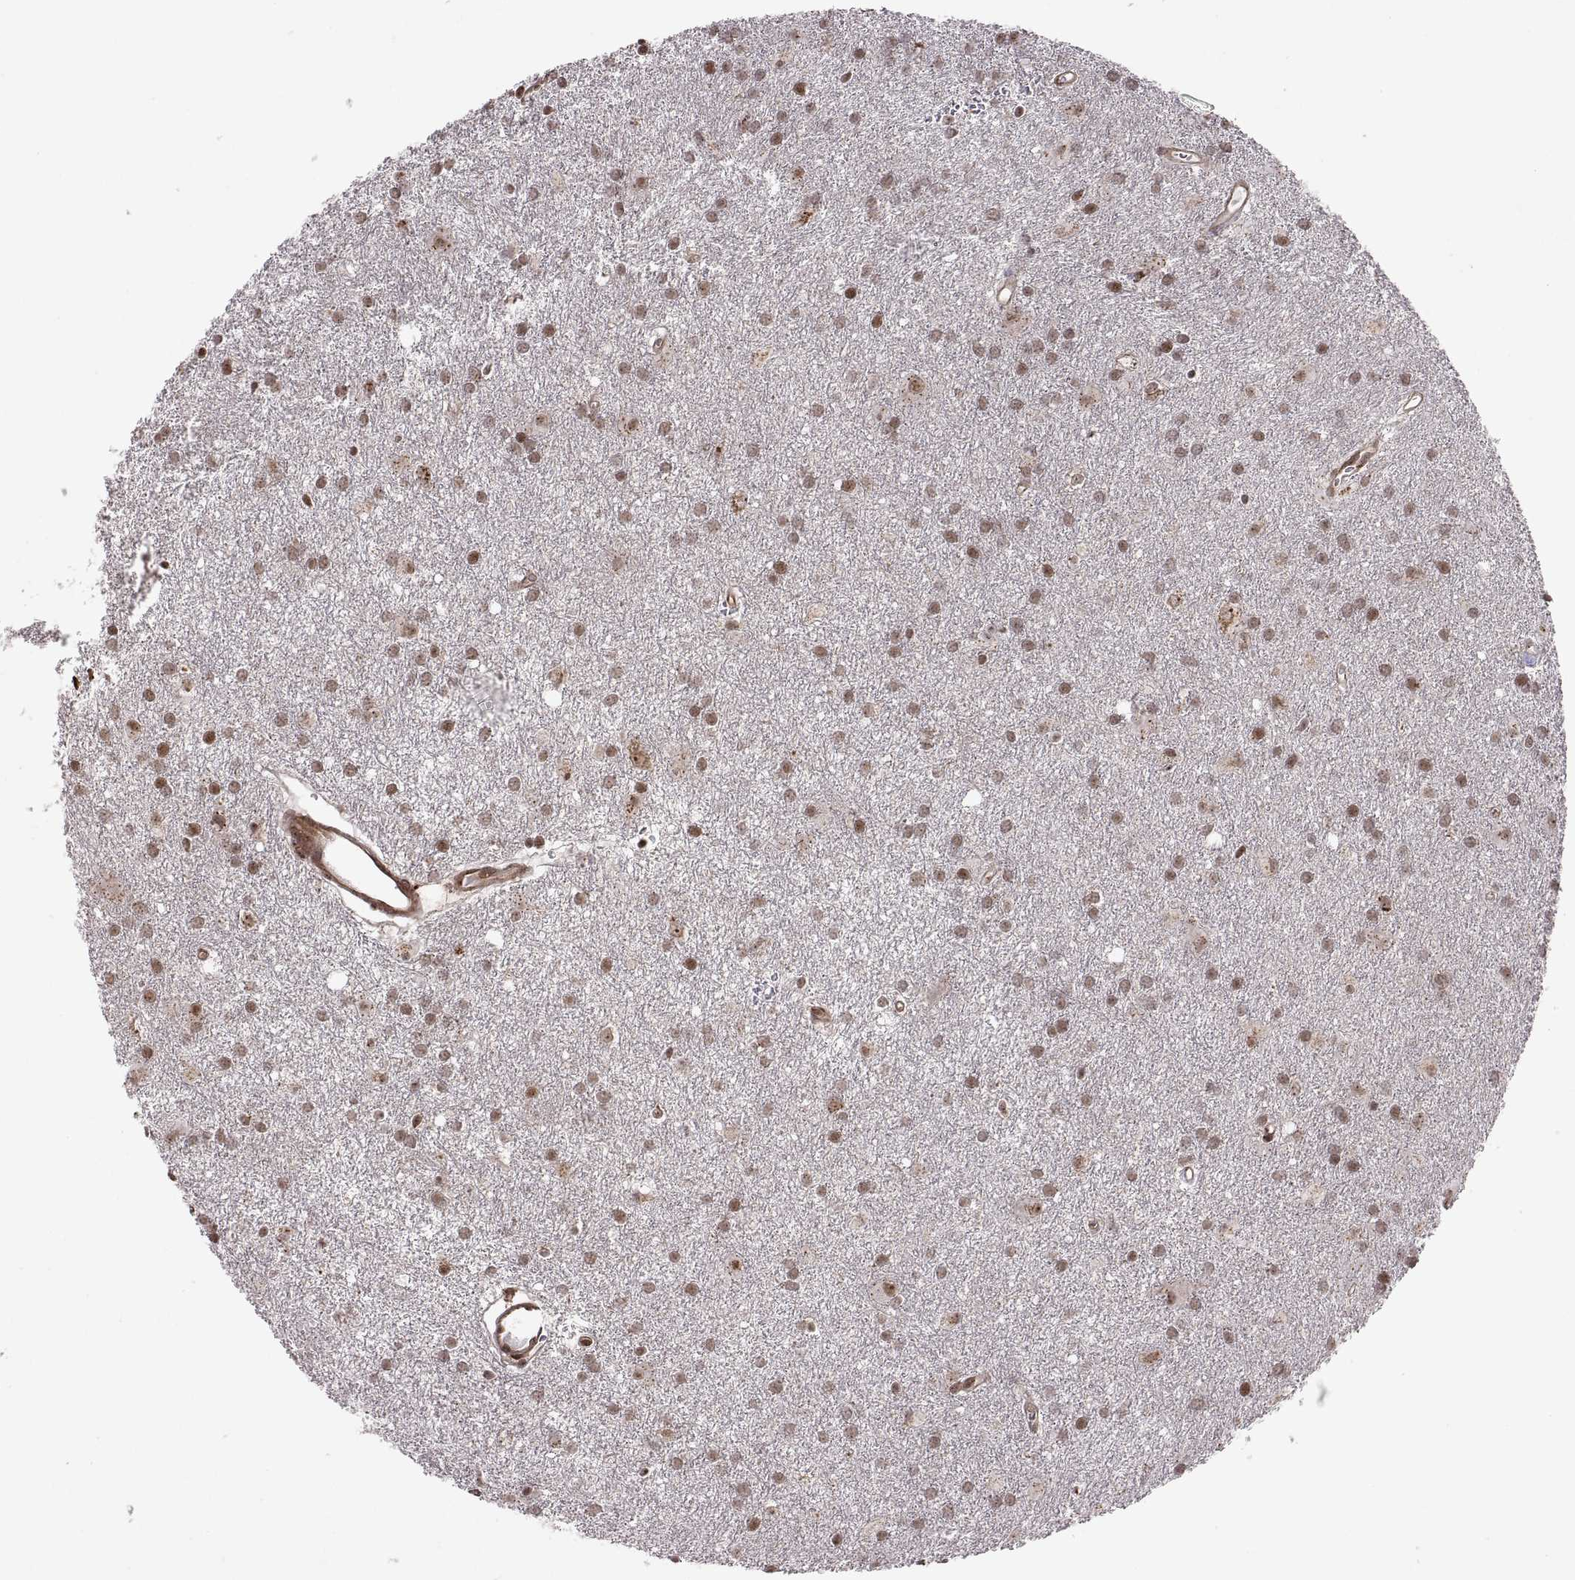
{"staining": {"intensity": "moderate", "quantity": ">75%", "location": "nuclear"}, "tissue": "glioma", "cell_type": "Tumor cells", "image_type": "cancer", "snomed": [{"axis": "morphology", "description": "Glioma, malignant, Low grade"}, {"axis": "topography", "description": "Brain"}], "caption": "The immunohistochemical stain highlights moderate nuclear positivity in tumor cells of malignant glioma (low-grade) tissue.", "gene": "ARRB1", "patient": {"sex": "male", "age": 58}}